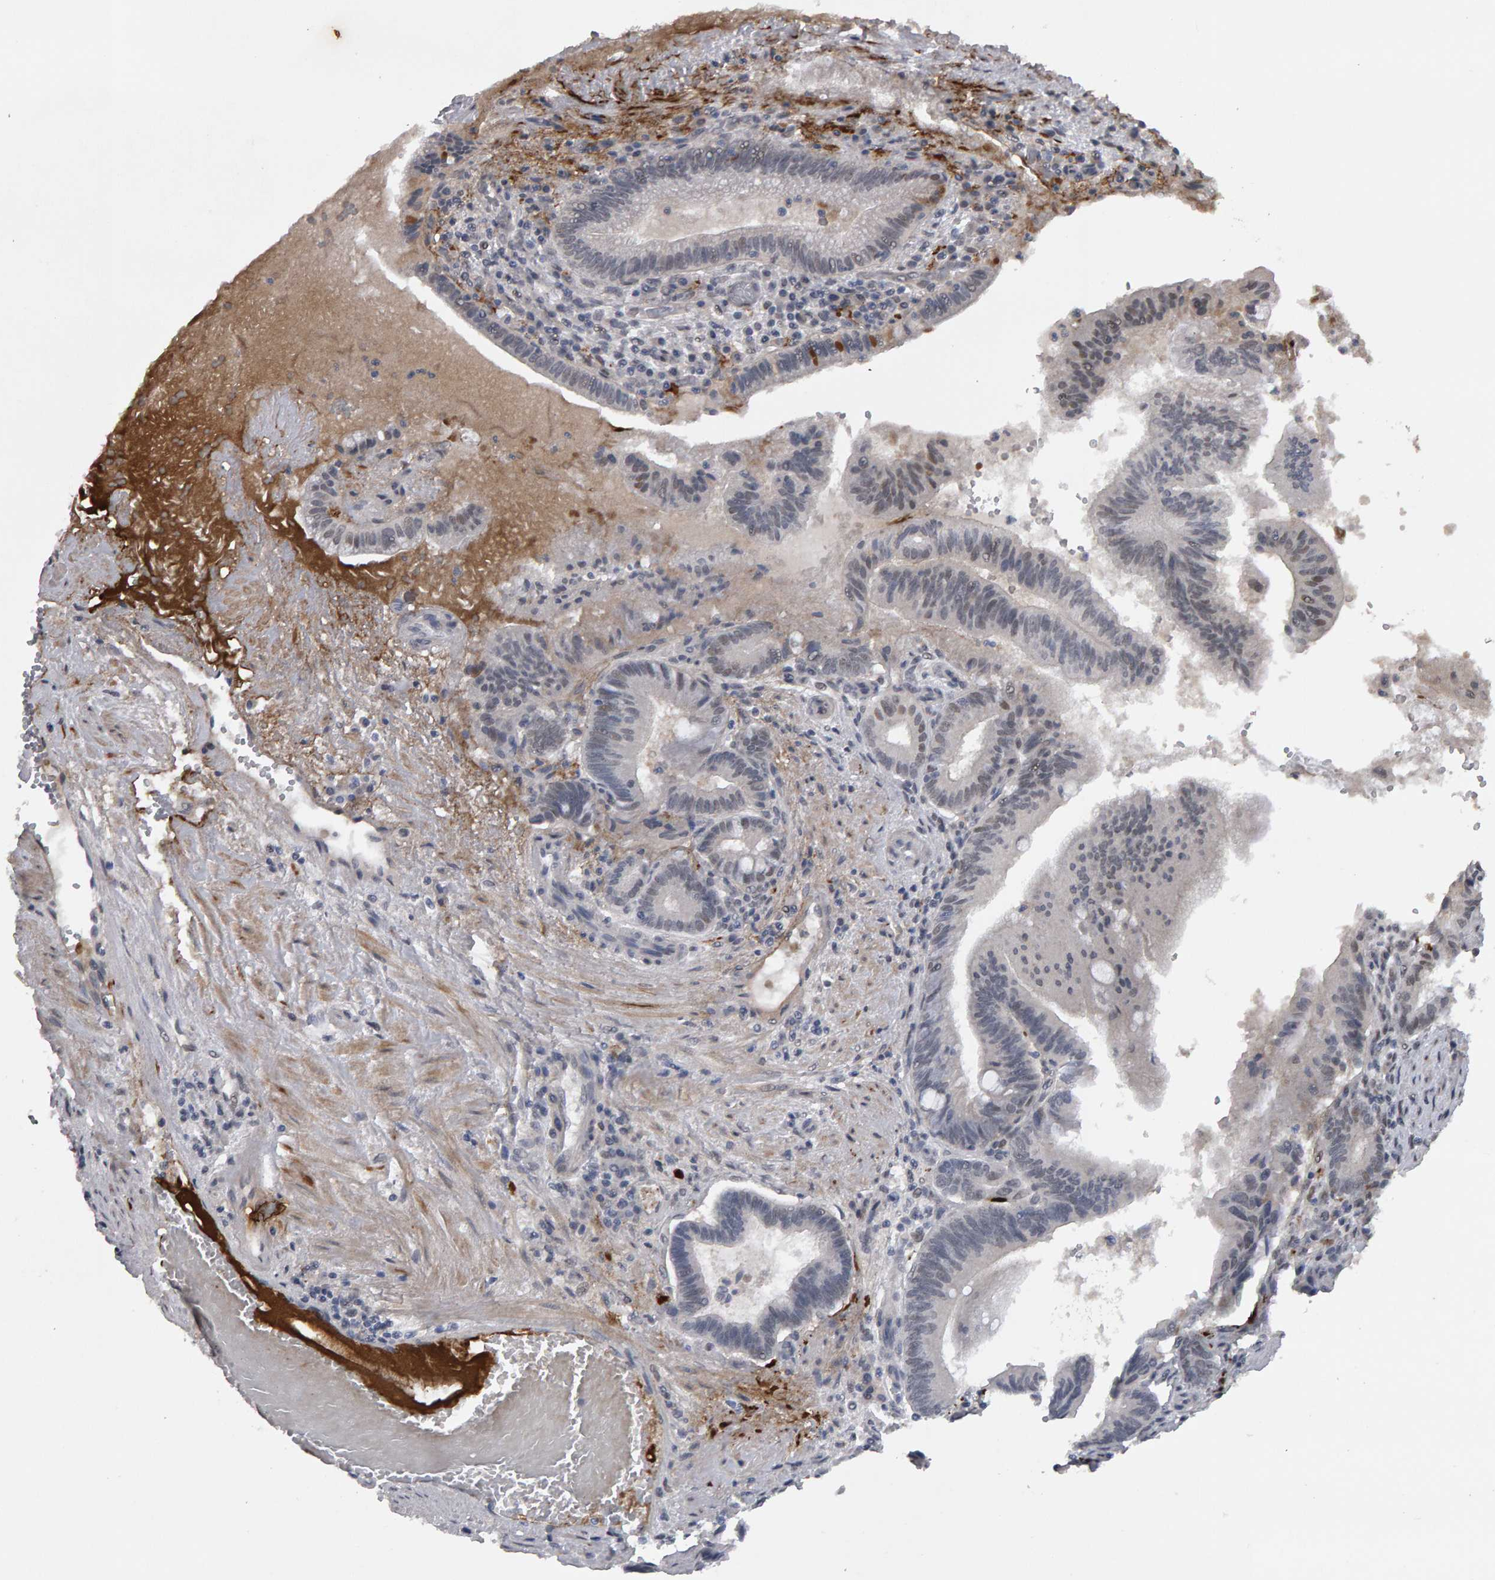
{"staining": {"intensity": "negative", "quantity": "none", "location": "none"}, "tissue": "pancreatic cancer", "cell_type": "Tumor cells", "image_type": "cancer", "snomed": [{"axis": "morphology", "description": "Adenocarcinoma, NOS"}, {"axis": "topography", "description": "Pancreas"}], "caption": "High magnification brightfield microscopy of pancreatic adenocarcinoma stained with DAB (brown) and counterstained with hematoxylin (blue): tumor cells show no significant positivity.", "gene": "IPO8", "patient": {"sex": "male", "age": 82}}